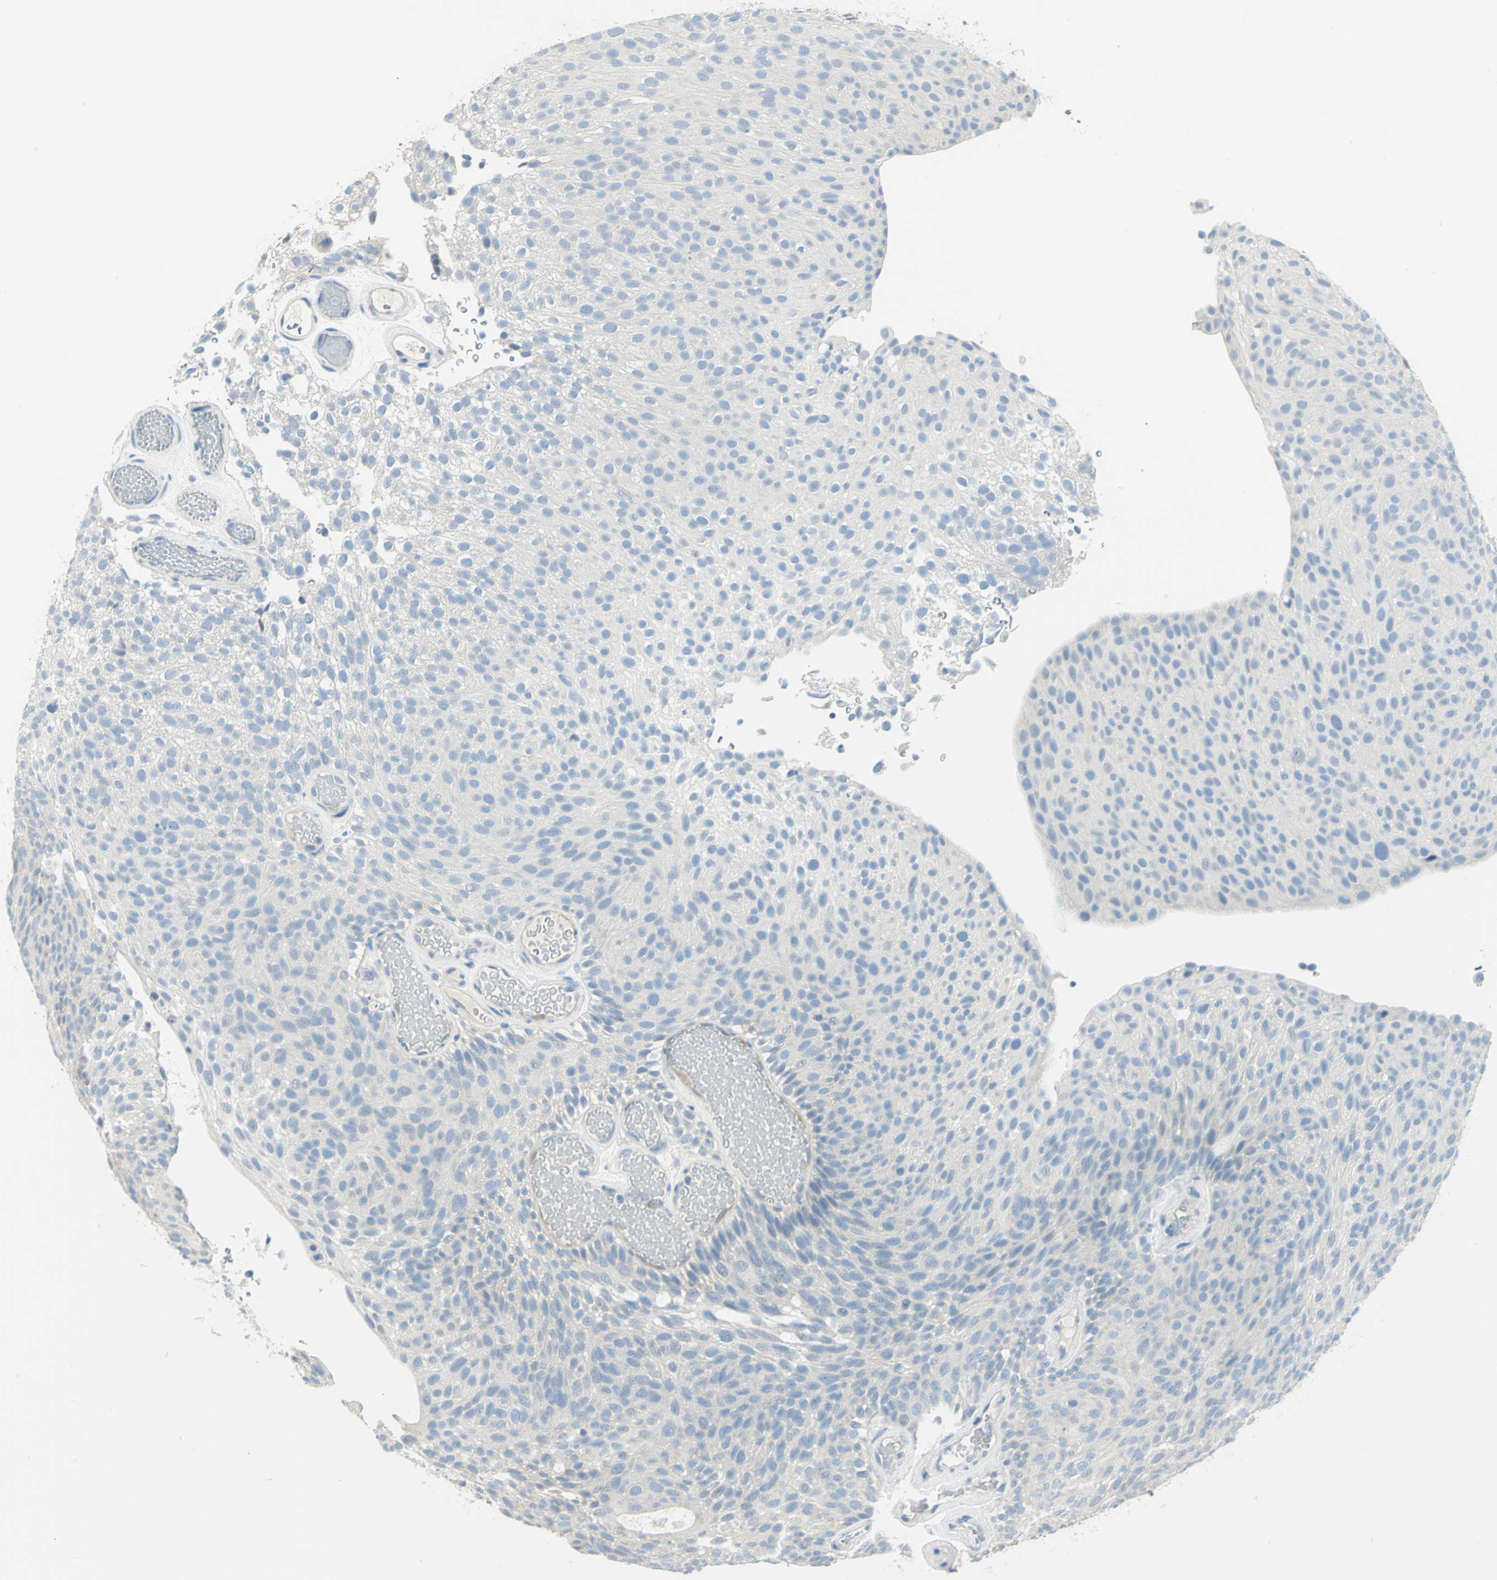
{"staining": {"intensity": "negative", "quantity": "none", "location": "none"}, "tissue": "urothelial cancer", "cell_type": "Tumor cells", "image_type": "cancer", "snomed": [{"axis": "morphology", "description": "Urothelial carcinoma, Low grade"}, {"axis": "topography", "description": "Urinary bladder"}], "caption": "Human urothelial cancer stained for a protein using immunohistochemistry (IHC) displays no staining in tumor cells.", "gene": "UCHL1", "patient": {"sex": "male", "age": 78}}